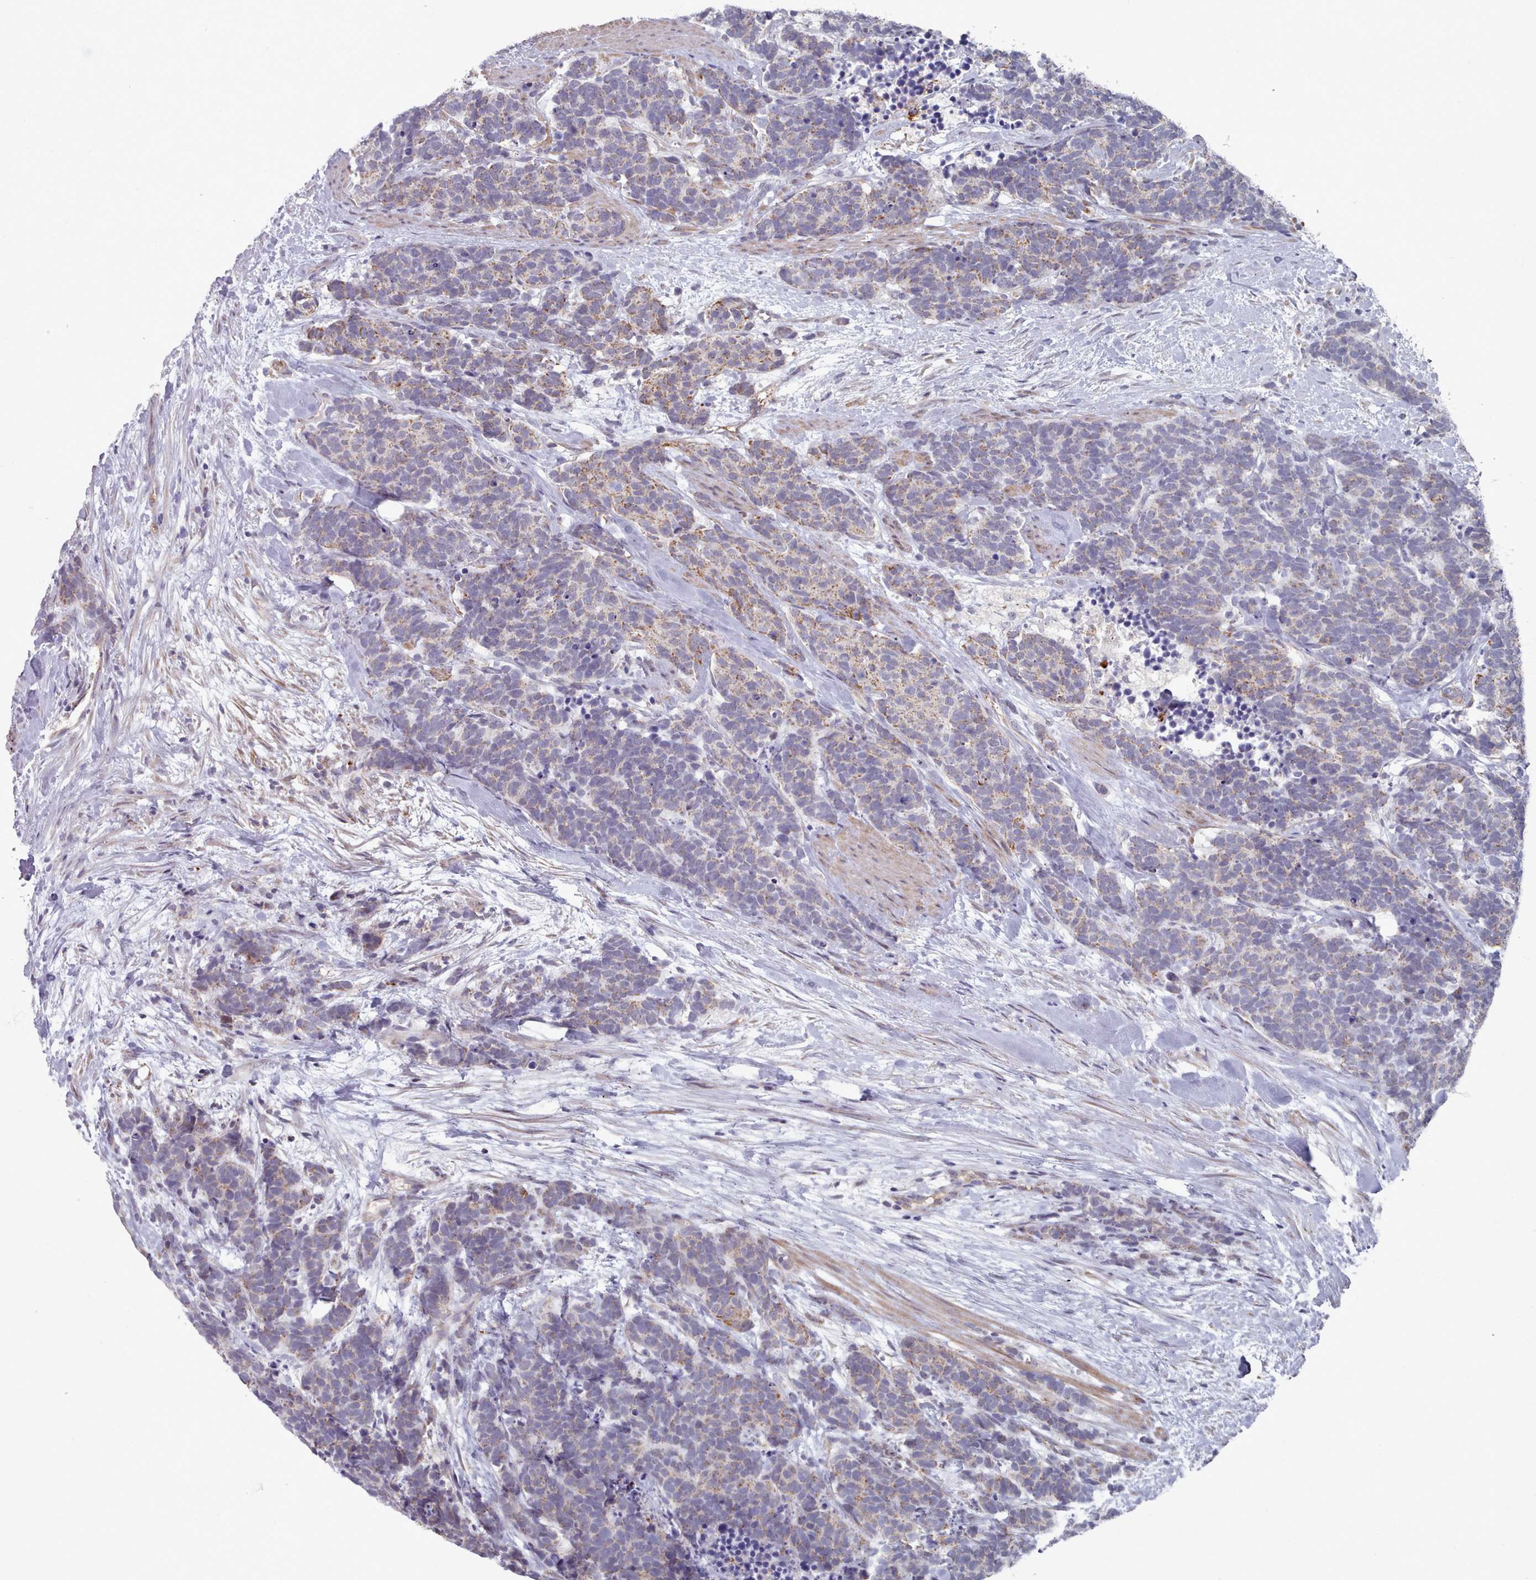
{"staining": {"intensity": "moderate", "quantity": "25%-75%", "location": "cytoplasmic/membranous"}, "tissue": "carcinoid", "cell_type": "Tumor cells", "image_type": "cancer", "snomed": [{"axis": "morphology", "description": "Carcinoma, NOS"}, {"axis": "morphology", "description": "Carcinoid, malignant, NOS"}, {"axis": "topography", "description": "Prostate"}], "caption": "Carcinoma stained with immunohistochemistry reveals moderate cytoplasmic/membranous expression in approximately 25%-75% of tumor cells.", "gene": "TRARG1", "patient": {"sex": "male", "age": 57}}